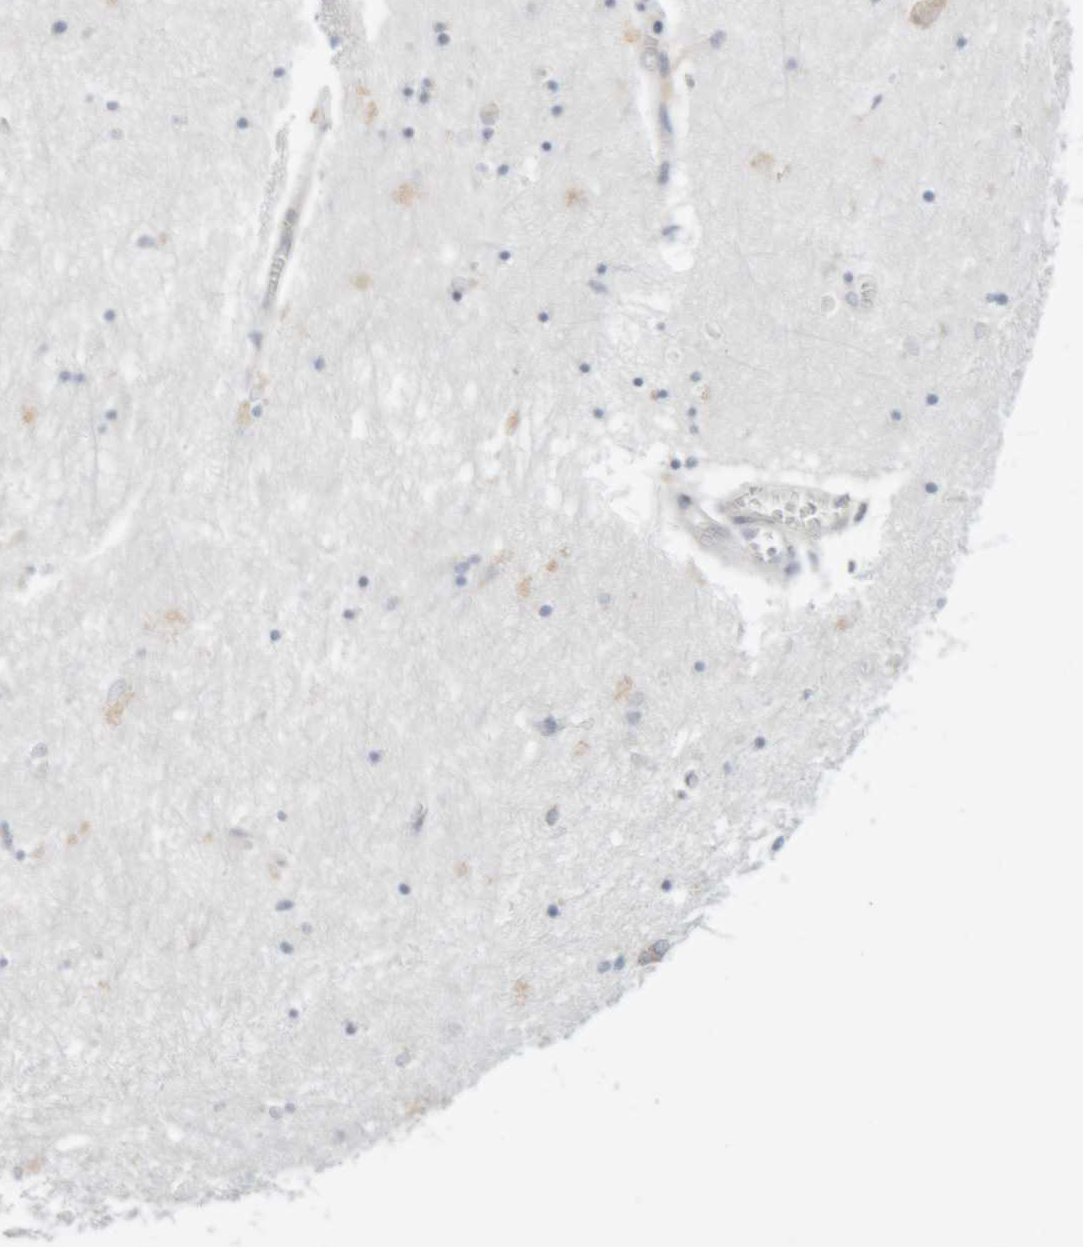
{"staining": {"intensity": "negative", "quantity": "none", "location": "none"}, "tissue": "hippocampus", "cell_type": "Glial cells", "image_type": "normal", "snomed": [{"axis": "morphology", "description": "Normal tissue, NOS"}, {"axis": "topography", "description": "Hippocampus"}], "caption": "Glial cells show no significant protein positivity in unremarkable hippocampus. Nuclei are stained in blue.", "gene": "RPN2", "patient": {"sex": "male", "age": 70}}